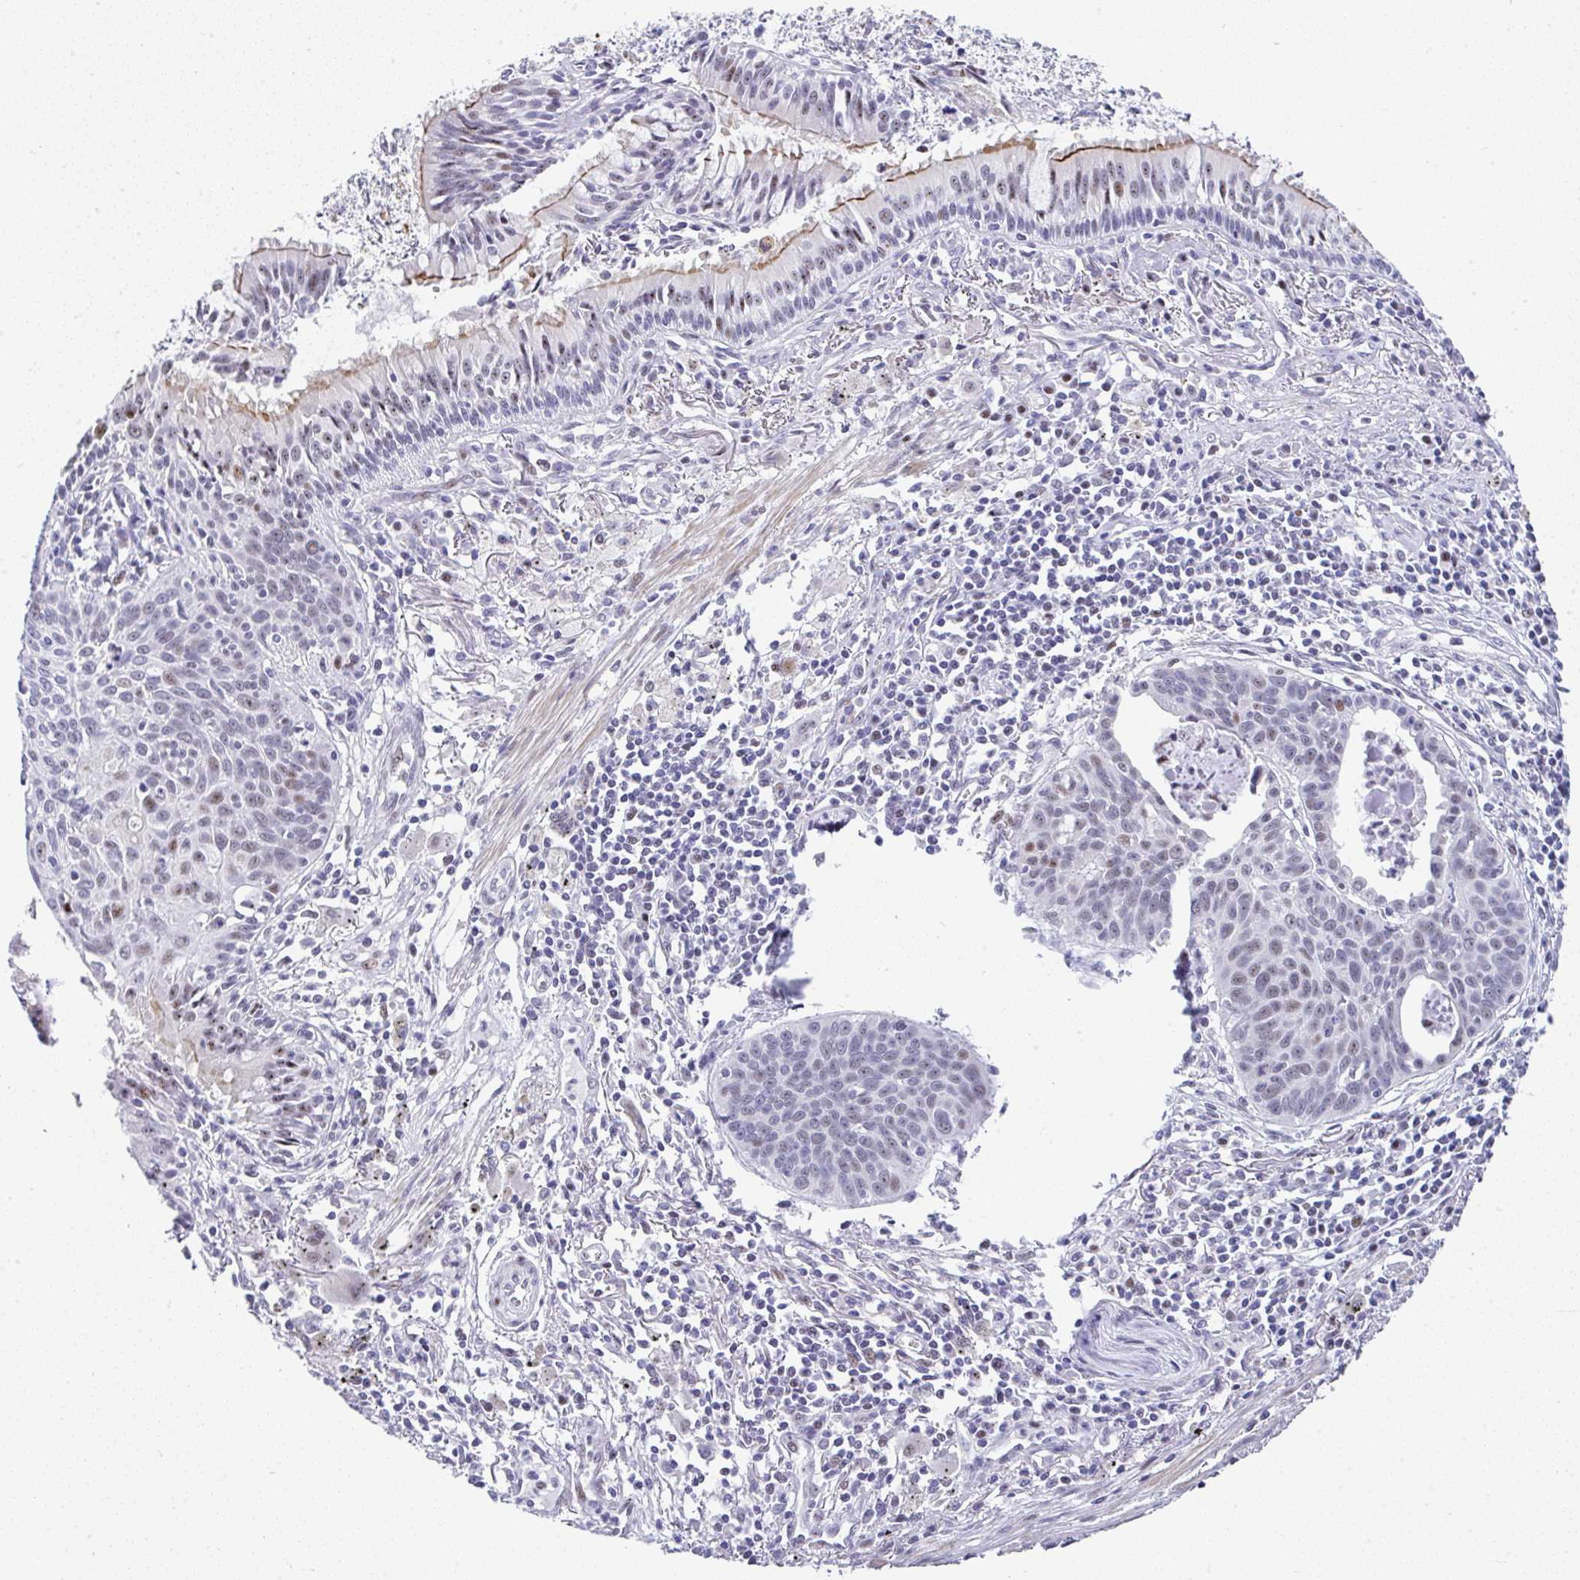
{"staining": {"intensity": "moderate", "quantity": "<25%", "location": "nuclear"}, "tissue": "lung cancer", "cell_type": "Tumor cells", "image_type": "cancer", "snomed": [{"axis": "morphology", "description": "Squamous cell carcinoma, NOS"}, {"axis": "topography", "description": "Lung"}], "caption": "Moderate nuclear positivity for a protein is appreciated in approximately <25% of tumor cells of lung squamous cell carcinoma using IHC.", "gene": "NR1D2", "patient": {"sex": "male", "age": 71}}